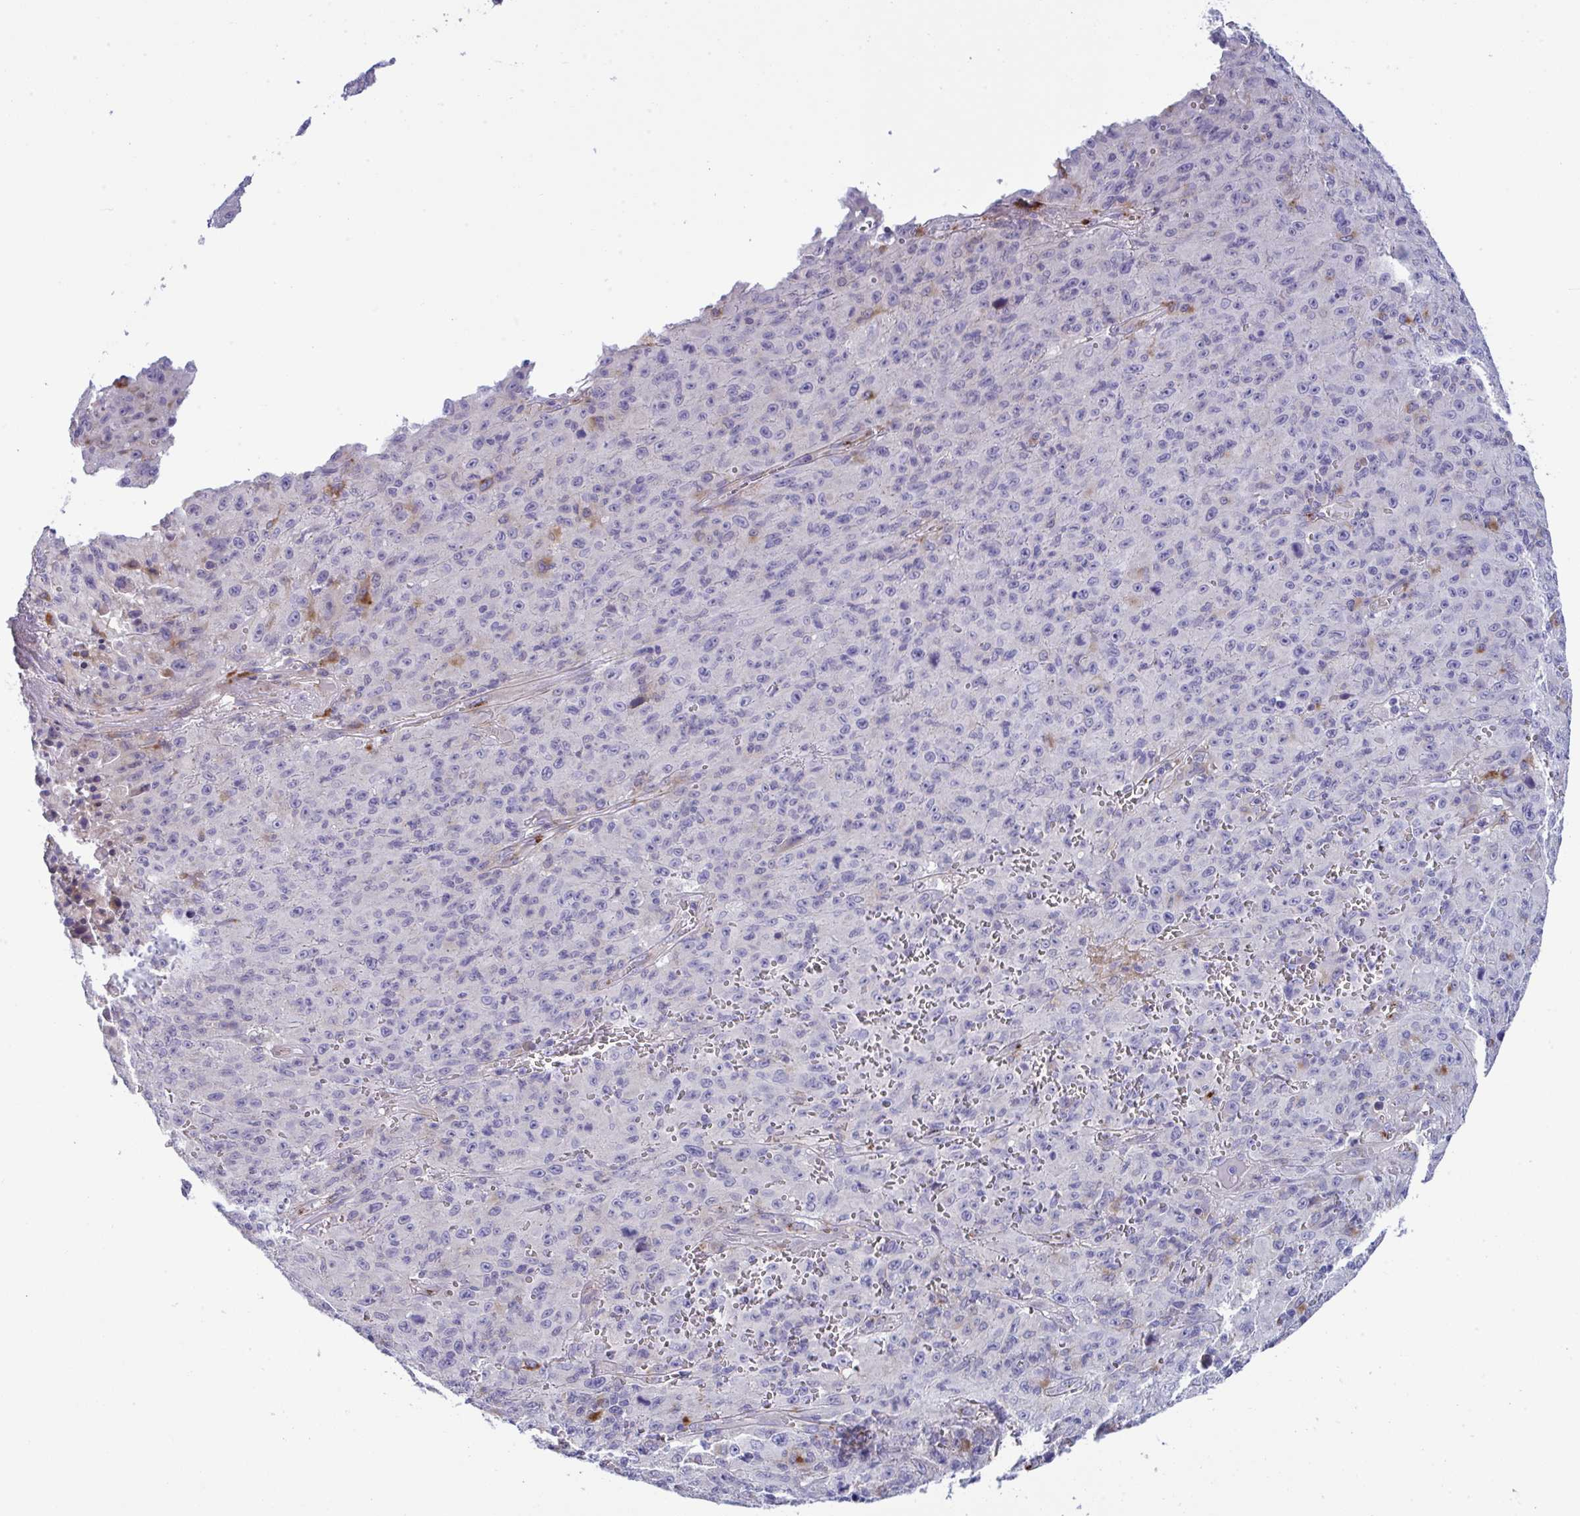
{"staining": {"intensity": "negative", "quantity": "none", "location": "none"}, "tissue": "melanoma", "cell_type": "Tumor cells", "image_type": "cancer", "snomed": [{"axis": "morphology", "description": "Malignant melanoma, NOS"}, {"axis": "topography", "description": "Skin"}], "caption": "Tumor cells show no significant protein expression in malignant melanoma.", "gene": "TOR1AIP2", "patient": {"sex": "male", "age": 46}}